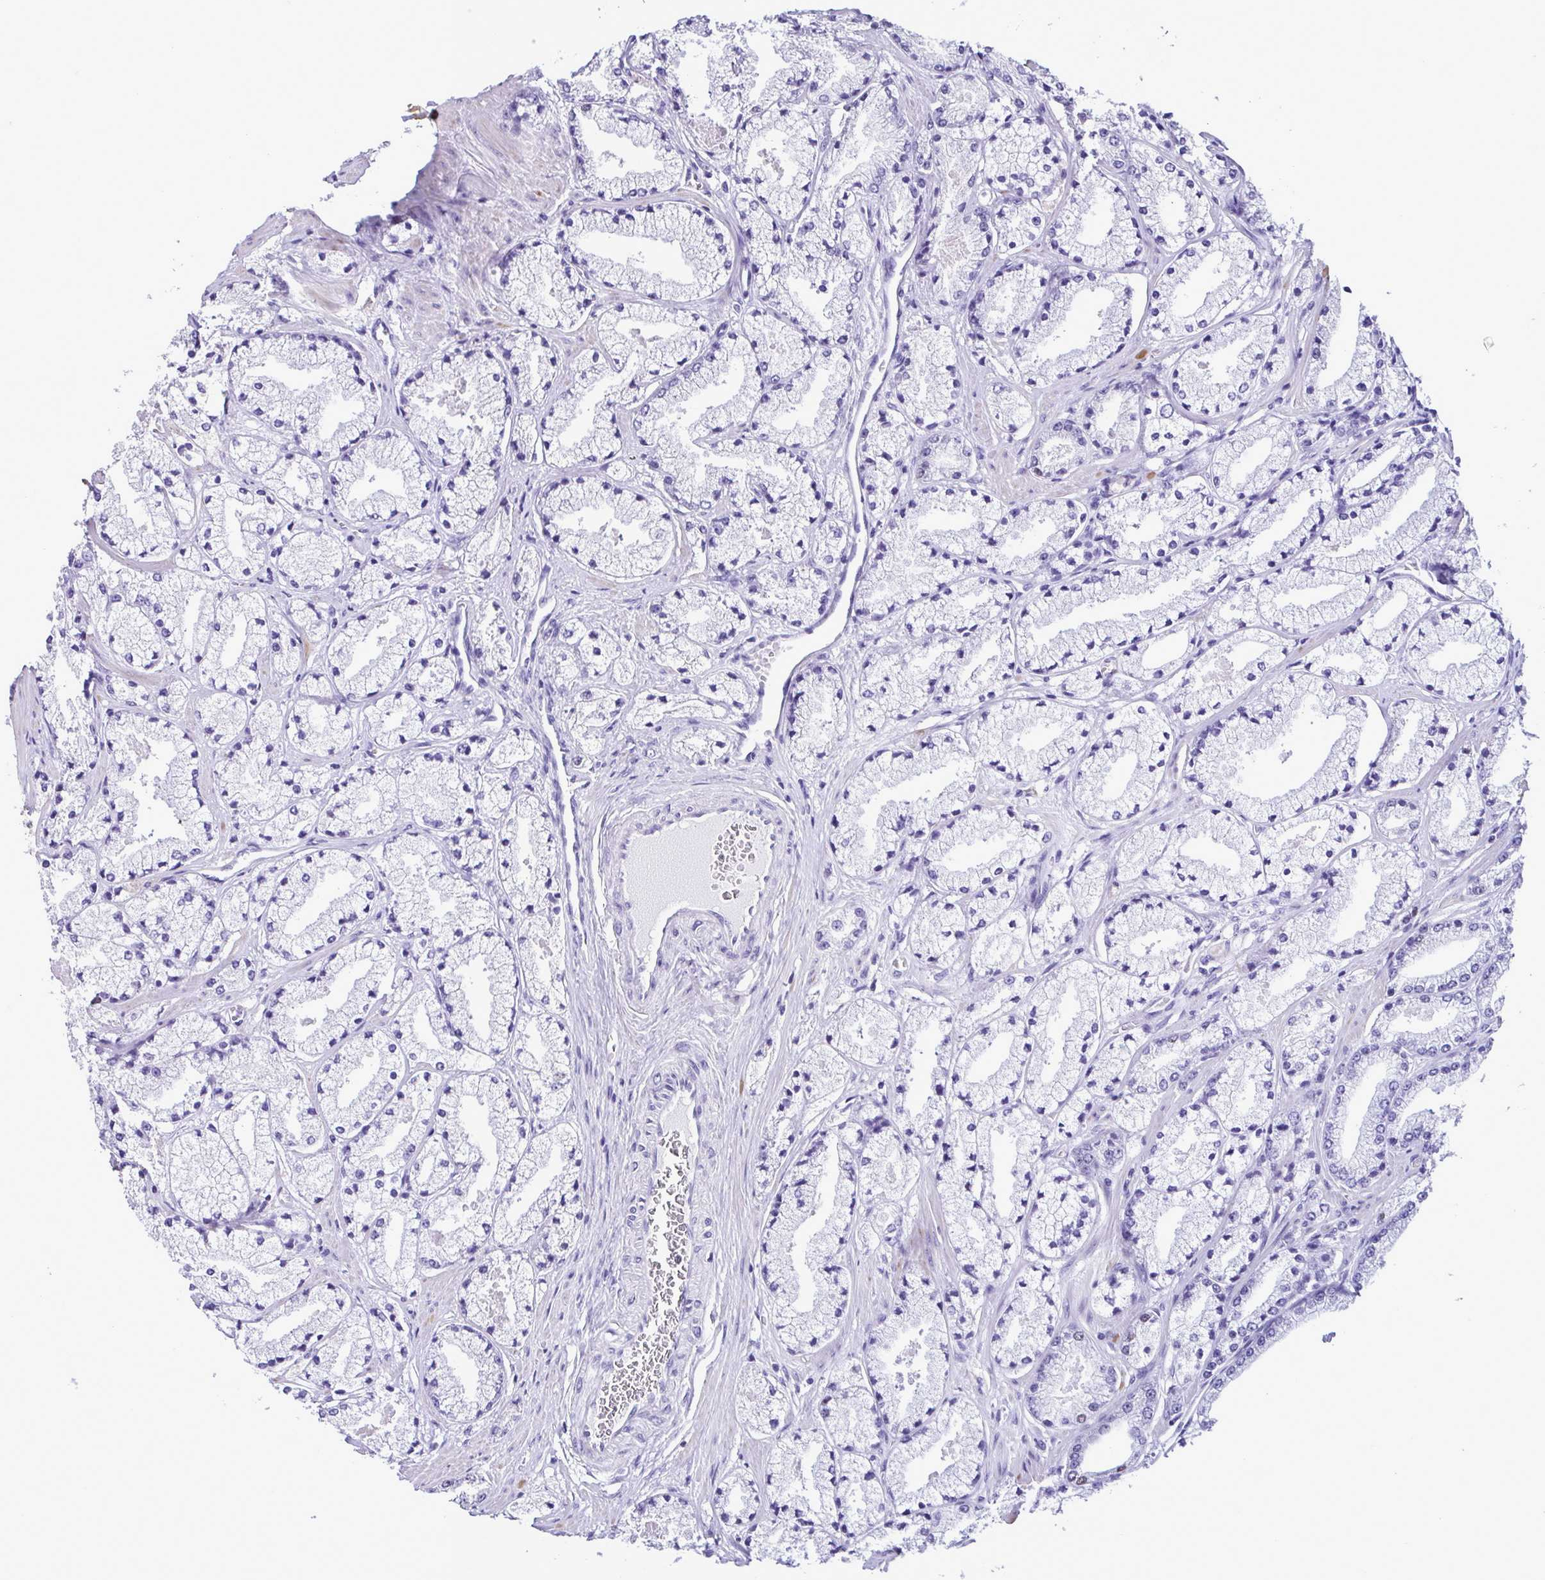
{"staining": {"intensity": "negative", "quantity": "none", "location": "none"}, "tissue": "prostate cancer", "cell_type": "Tumor cells", "image_type": "cancer", "snomed": [{"axis": "morphology", "description": "Adenocarcinoma, High grade"}, {"axis": "topography", "description": "Prostate"}], "caption": "Immunohistochemistry (IHC) of prostate cancer (adenocarcinoma (high-grade)) exhibits no staining in tumor cells.", "gene": "CBY2", "patient": {"sex": "male", "age": 63}}